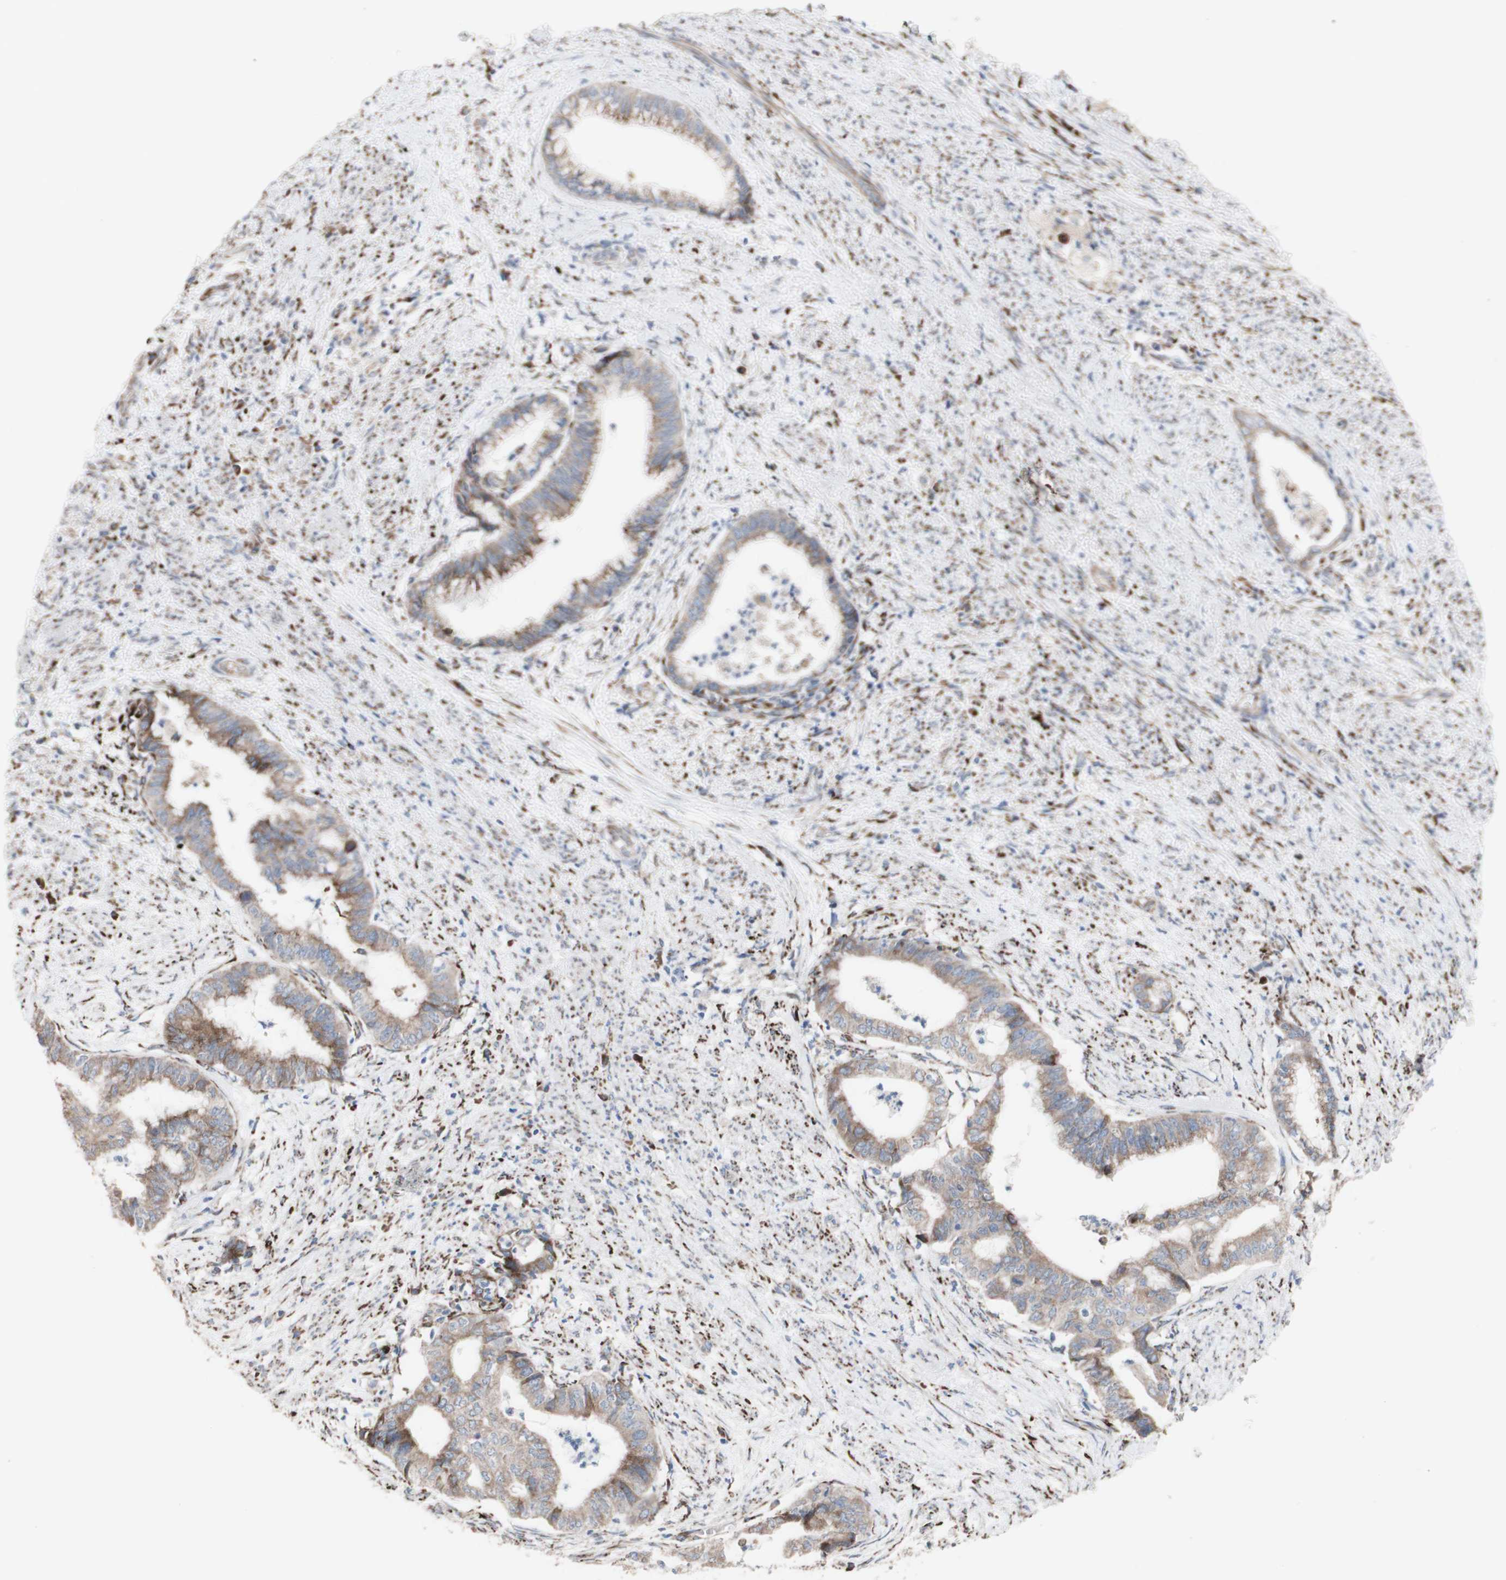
{"staining": {"intensity": "moderate", "quantity": ">75%", "location": "cytoplasmic/membranous"}, "tissue": "endometrial cancer", "cell_type": "Tumor cells", "image_type": "cancer", "snomed": [{"axis": "morphology", "description": "Necrosis, NOS"}, {"axis": "morphology", "description": "Adenocarcinoma, NOS"}, {"axis": "topography", "description": "Endometrium"}], "caption": "This histopathology image shows IHC staining of human endometrial cancer, with medium moderate cytoplasmic/membranous staining in approximately >75% of tumor cells.", "gene": "AGPAT5", "patient": {"sex": "female", "age": 79}}